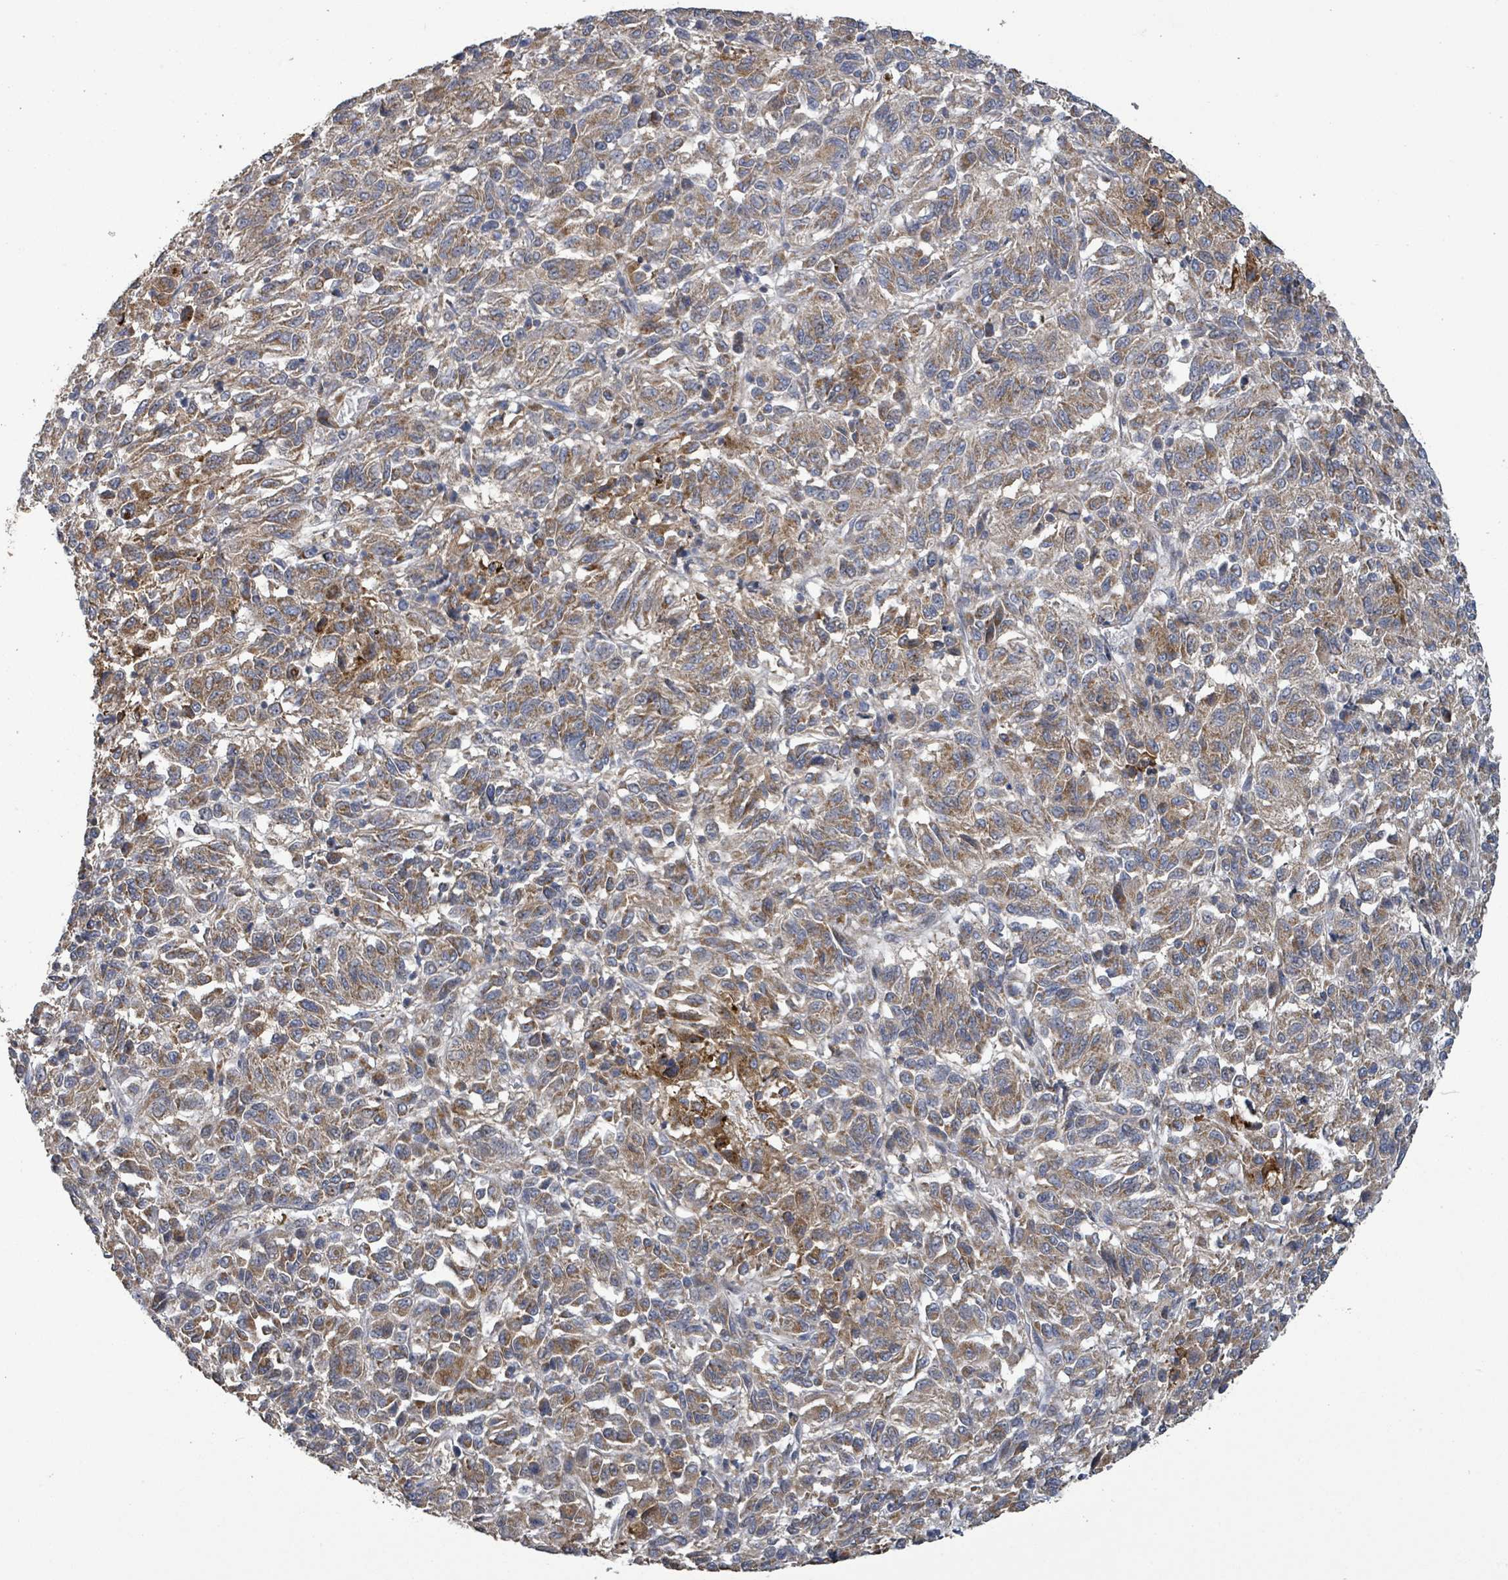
{"staining": {"intensity": "moderate", "quantity": ">75%", "location": "cytoplasmic/membranous"}, "tissue": "melanoma", "cell_type": "Tumor cells", "image_type": "cancer", "snomed": [{"axis": "morphology", "description": "Malignant melanoma, Metastatic site"}, {"axis": "topography", "description": "Lung"}], "caption": "Protein analysis of melanoma tissue exhibits moderate cytoplasmic/membranous staining in about >75% of tumor cells.", "gene": "PLAAT1", "patient": {"sex": "male", "age": 64}}